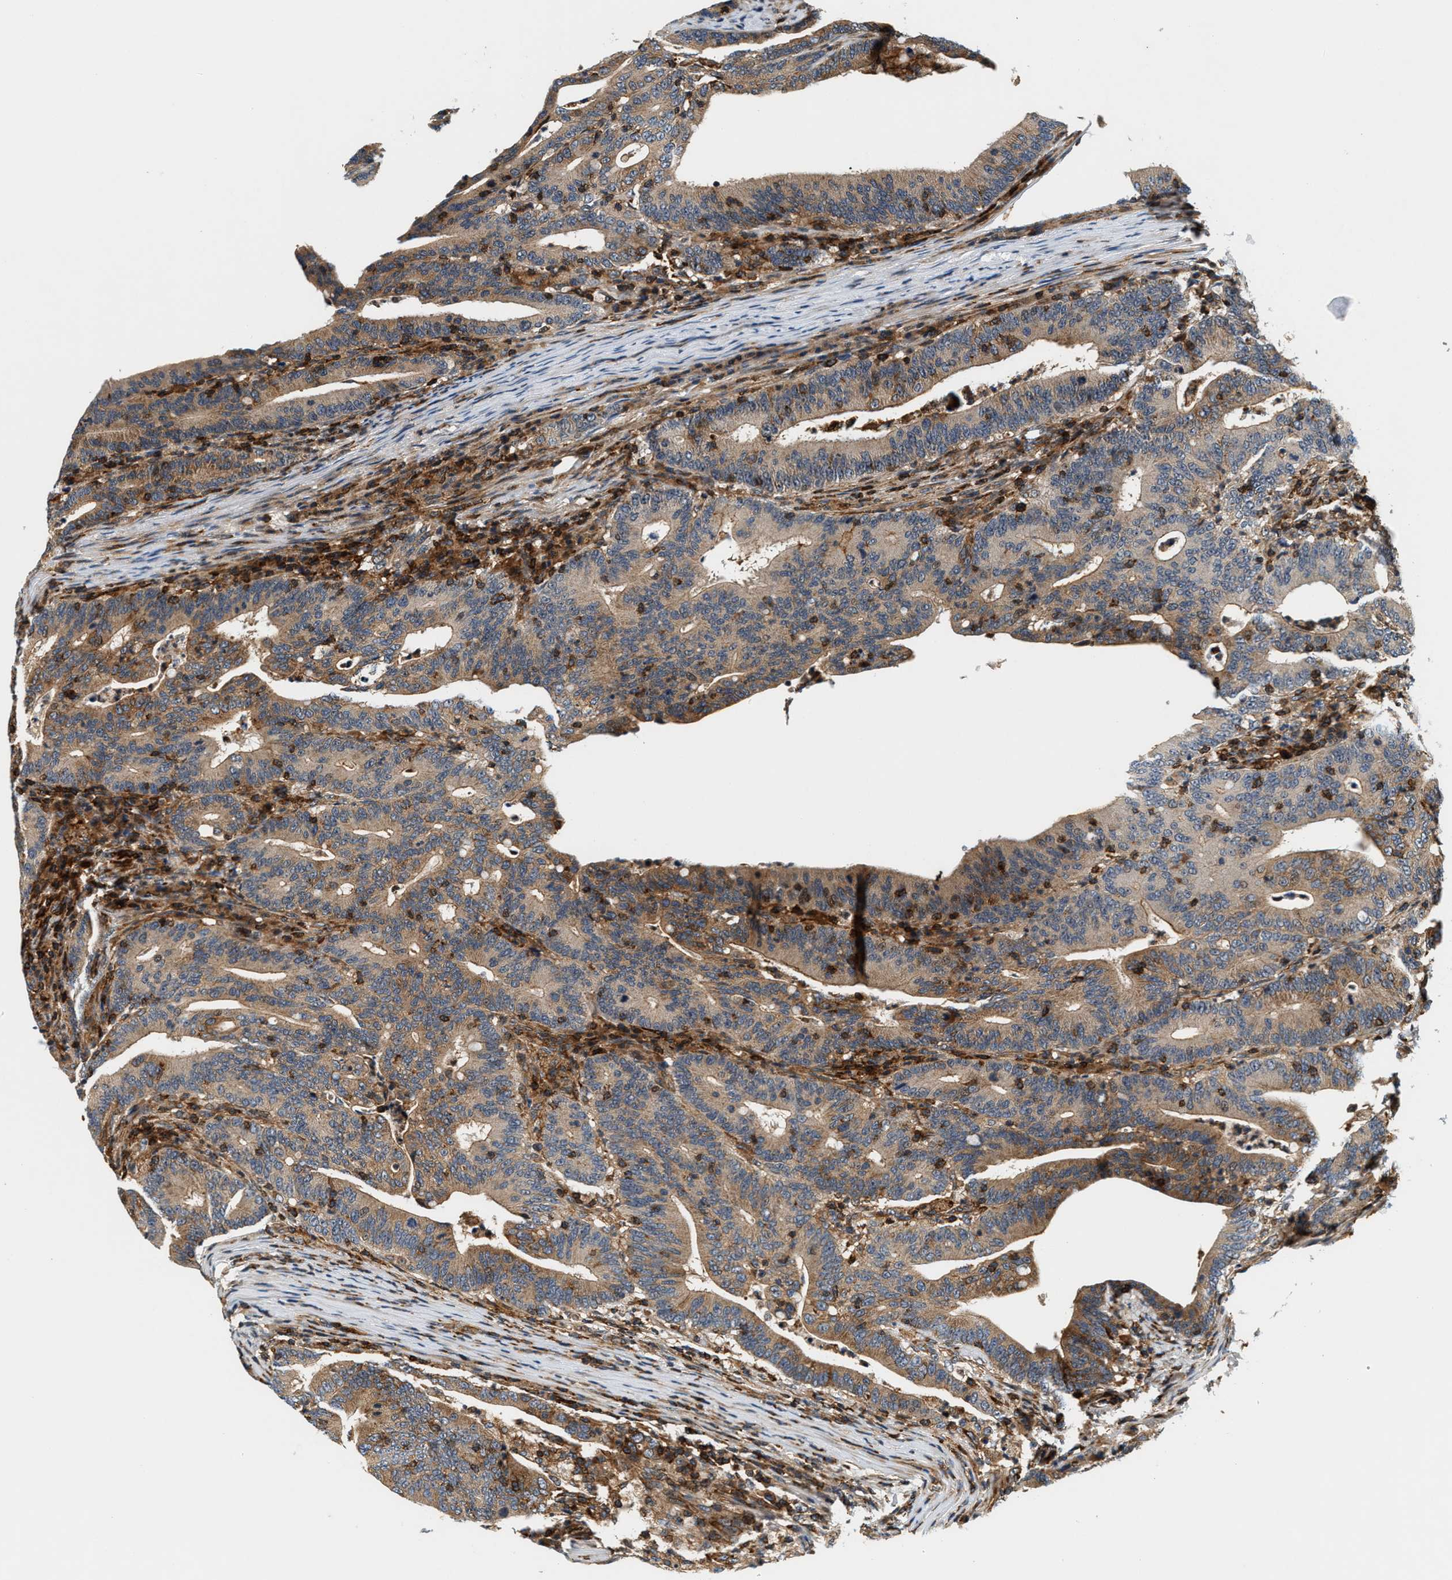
{"staining": {"intensity": "strong", "quantity": "25%-75%", "location": "cytoplasmic/membranous"}, "tissue": "colorectal cancer", "cell_type": "Tumor cells", "image_type": "cancer", "snomed": [{"axis": "morphology", "description": "Adenocarcinoma, NOS"}, {"axis": "topography", "description": "Colon"}], "caption": "Approximately 25%-75% of tumor cells in colorectal adenocarcinoma show strong cytoplasmic/membranous protein staining as visualized by brown immunohistochemical staining.", "gene": "SAMD9", "patient": {"sex": "female", "age": 66}}